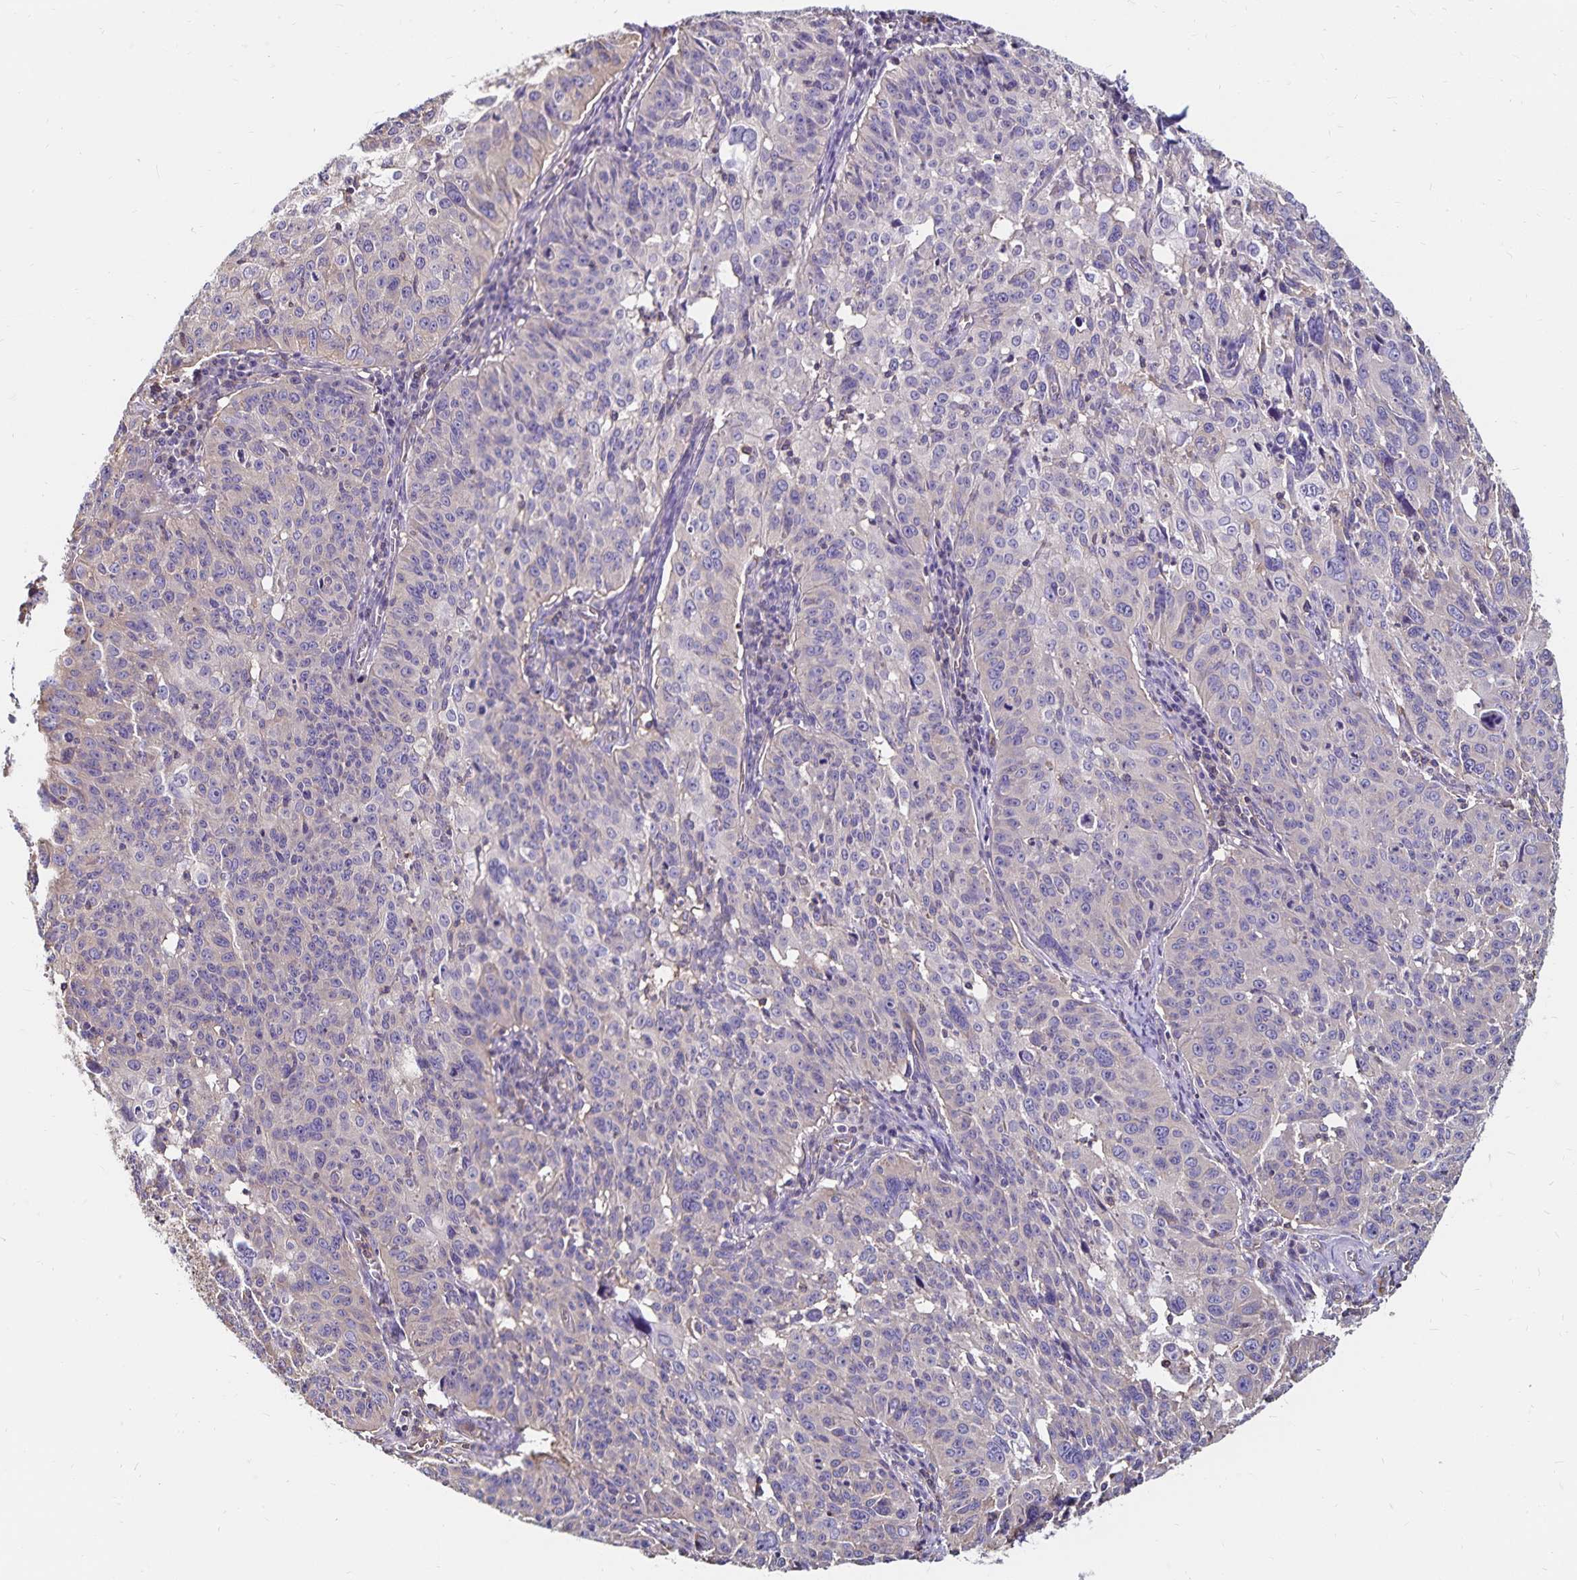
{"staining": {"intensity": "negative", "quantity": "none", "location": "none"}, "tissue": "cervical cancer", "cell_type": "Tumor cells", "image_type": "cancer", "snomed": [{"axis": "morphology", "description": "Squamous cell carcinoma, NOS"}, {"axis": "topography", "description": "Cervix"}], "caption": "High power microscopy histopathology image of an IHC histopathology image of squamous cell carcinoma (cervical), revealing no significant positivity in tumor cells. Nuclei are stained in blue.", "gene": "RPRML", "patient": {"sex": "female", "age": 31}}